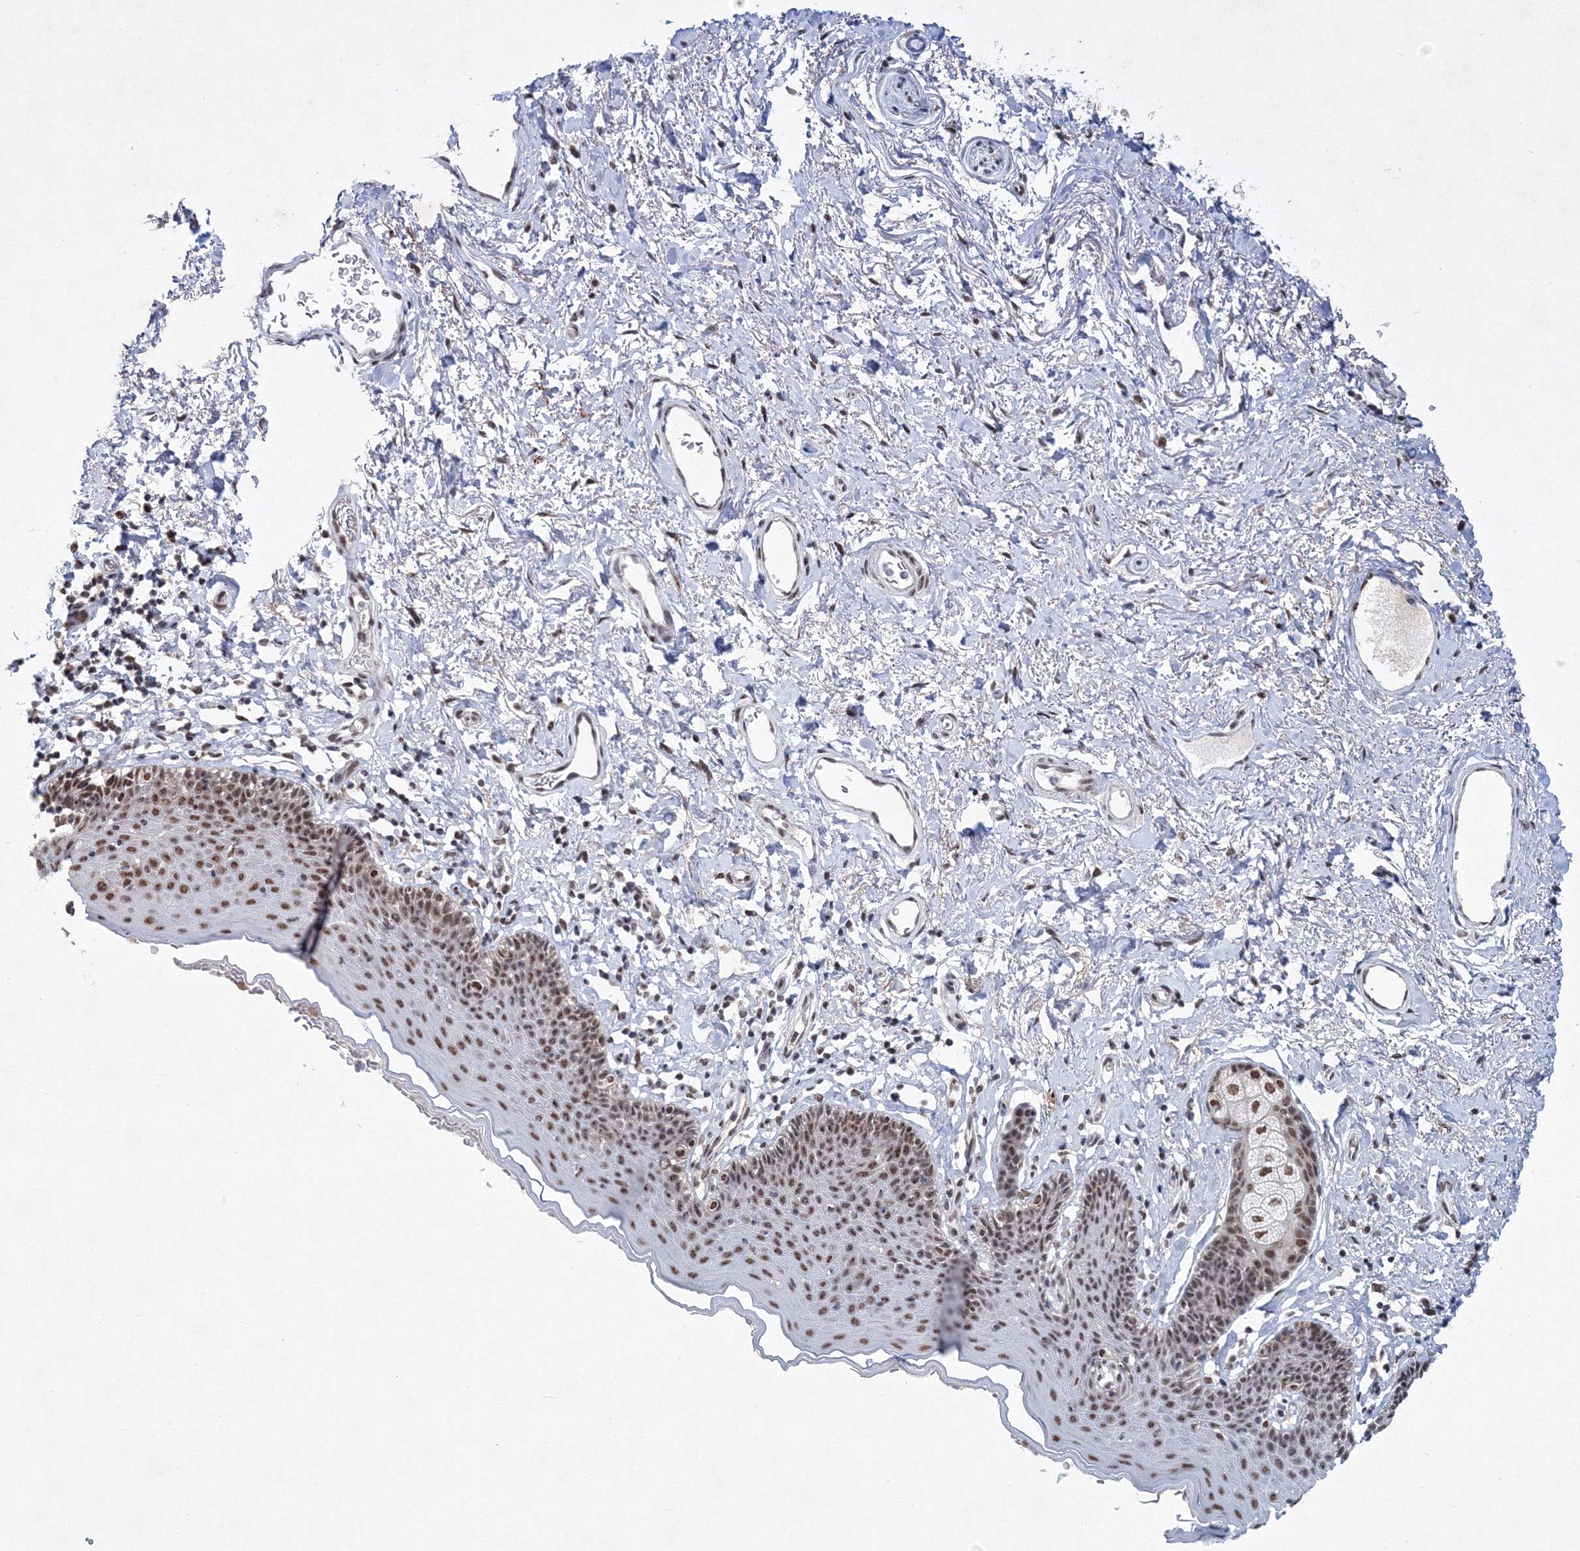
{"staining": {"intensity": "strong", "quantity": ">75%", "location": "nuclear"}, "tissue": "skin", "cell_type": "Epidermal cells", "image_type": "normal", "snomed": [{"axis": "morphology", "description": "Normal tissue, NOS"}, {"axis": "topography", "description": "Vulva"}], "caption": "Immunohistochemical staining of unremarkable skin demonstrates strong nuclear protein expression in about >75% of epidermal cells. Ihc stains the protein of interest in brown and the nuclei are stained blue.", "gene": "SF3B6", "patient": {"sex": "female", "age": 66}}